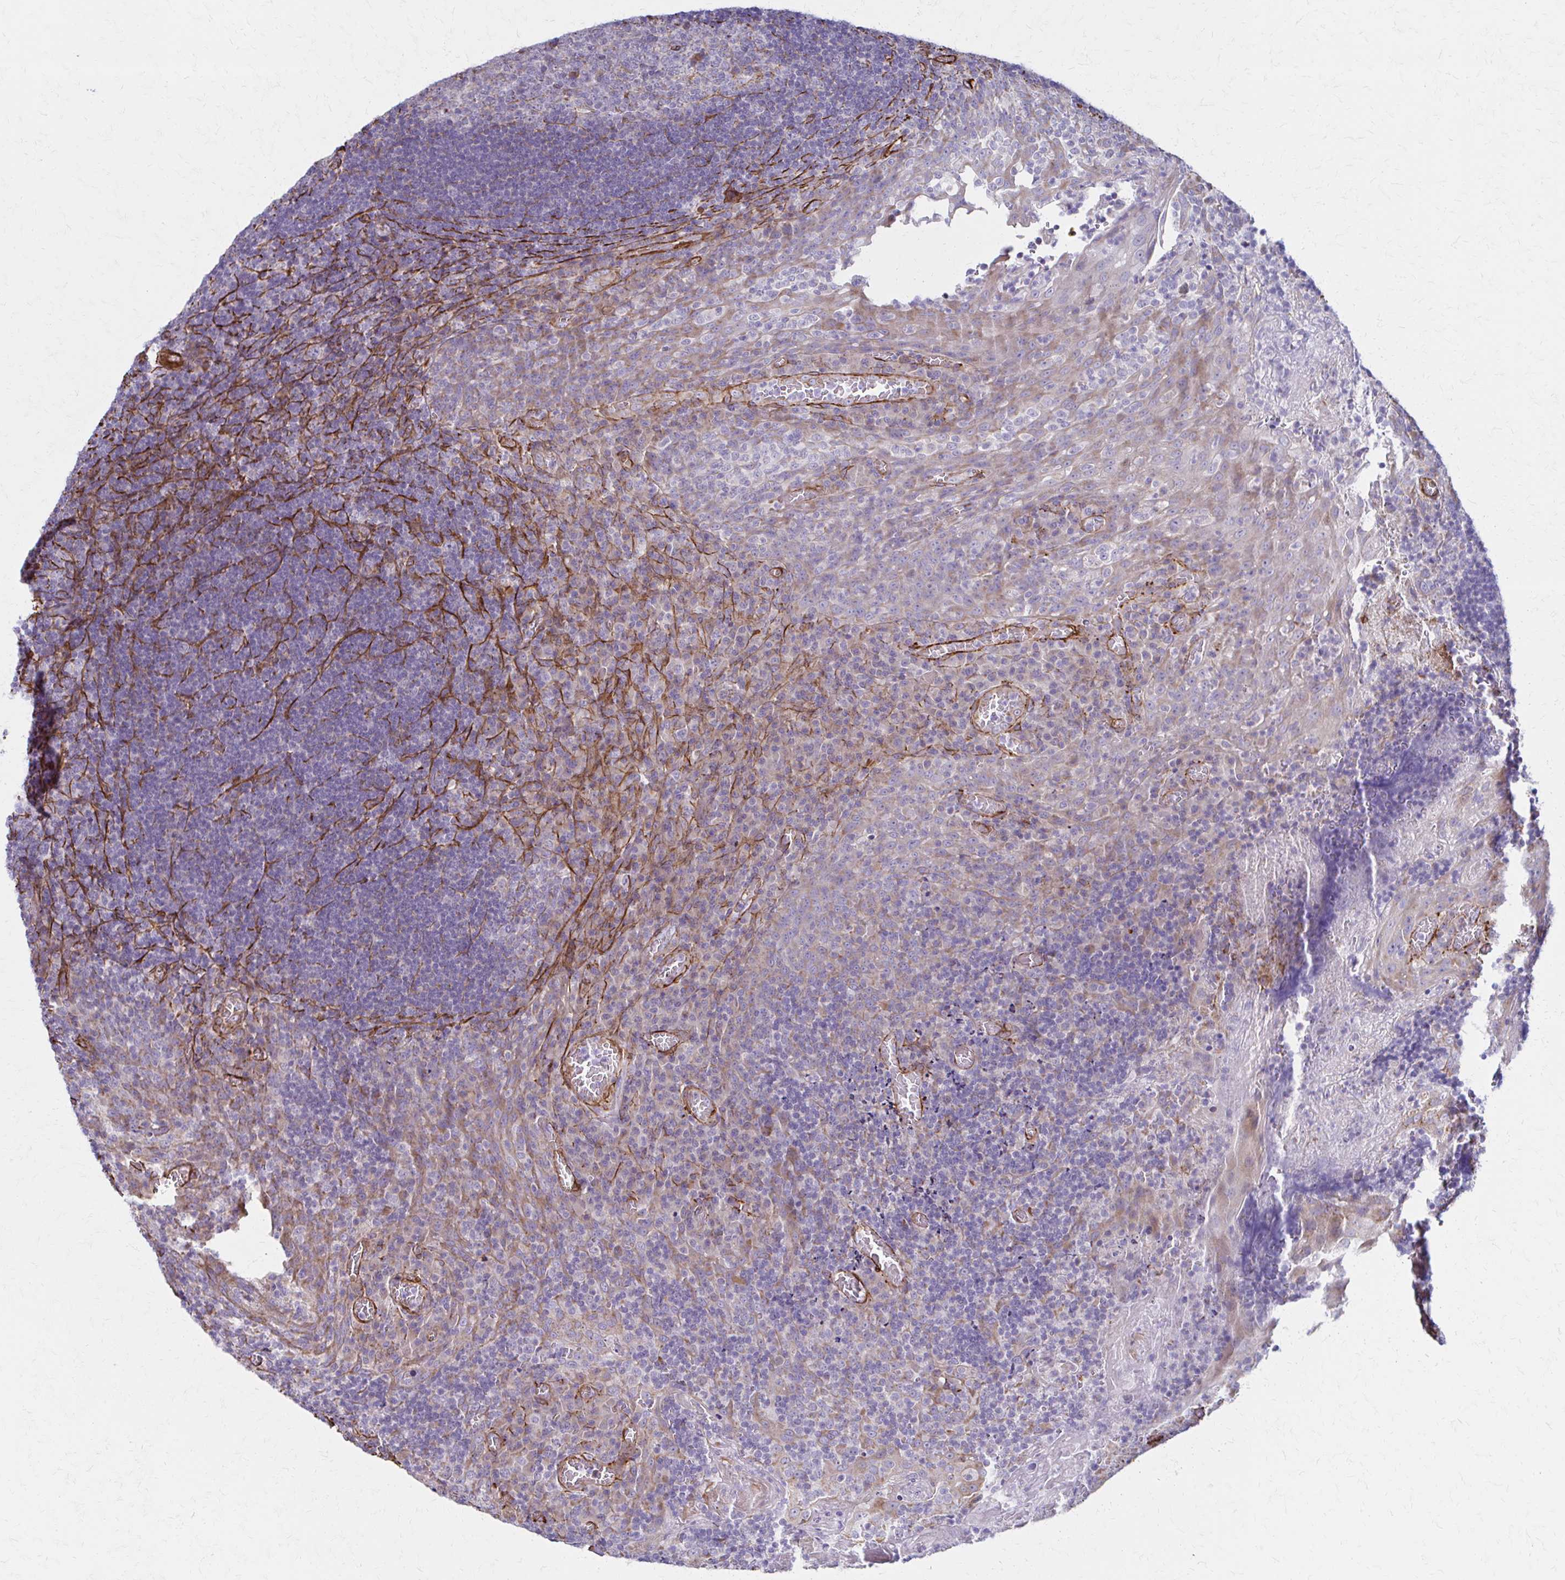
{"staining": {"intensity": "negative", "quantity": "none", "location": "none"}, "tissue": "tonsil", "cell_type": "Germinal center cells", "image_type": "normal", "snomed": [{"axis": "morphology", "description": "Normal tissue, NOS"}, {"axis": "topography", "description": "Tonsil"}], "caption": "High power microscopy histopathology image of an IHC micrograph of unremarkable tonsil, revealing no significant staining in germinal center cells.", "gene": "TIMMDC1", "patient": {"sex": "male", "age": 17}}